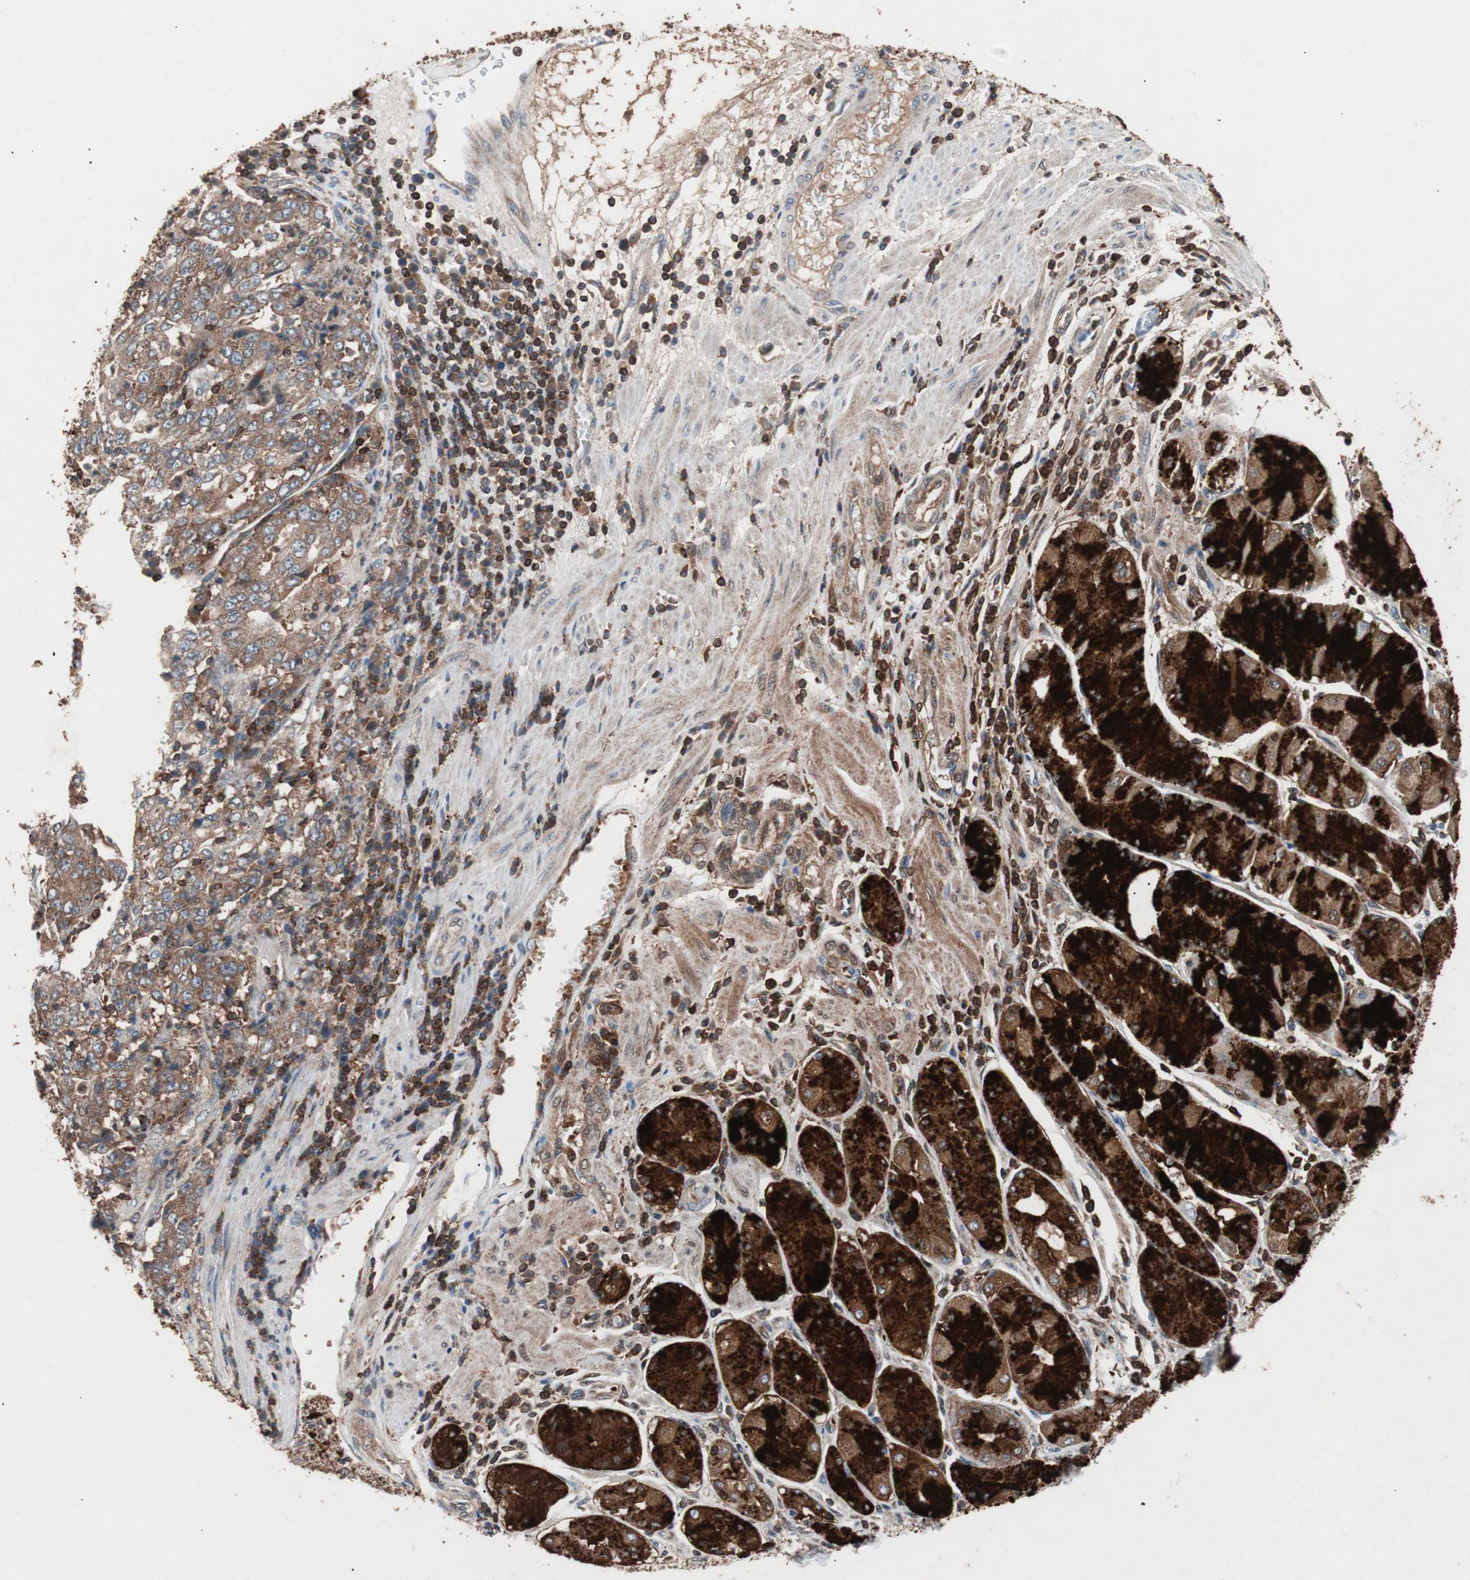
{"staining": {"intensity": "moderate", "quantity": ">75%", "location": "cytoplasmic/membranous"}, "tissue": "stomach cancer", "cell_type": "Tumor cells", "image_type": "cancer", "snomed": [{"axis": "morphology", "description": "Normal tissue, NOS"}, {"axis": "morphology", "description": "Adenocarcinoma, NOS"}, {"axis": "topography", "description": "Stomach, upper"}, {"axis": "topography", "description": "Stomach"}], "caption": "Protein expression analysis of human stomach adenocarcinoma reveals moderate cytoplasmic/membranous expression in about >75% of tumor cells.", "gene": "PIK3R1", "patient": {"sex": "male", "age": 59}}